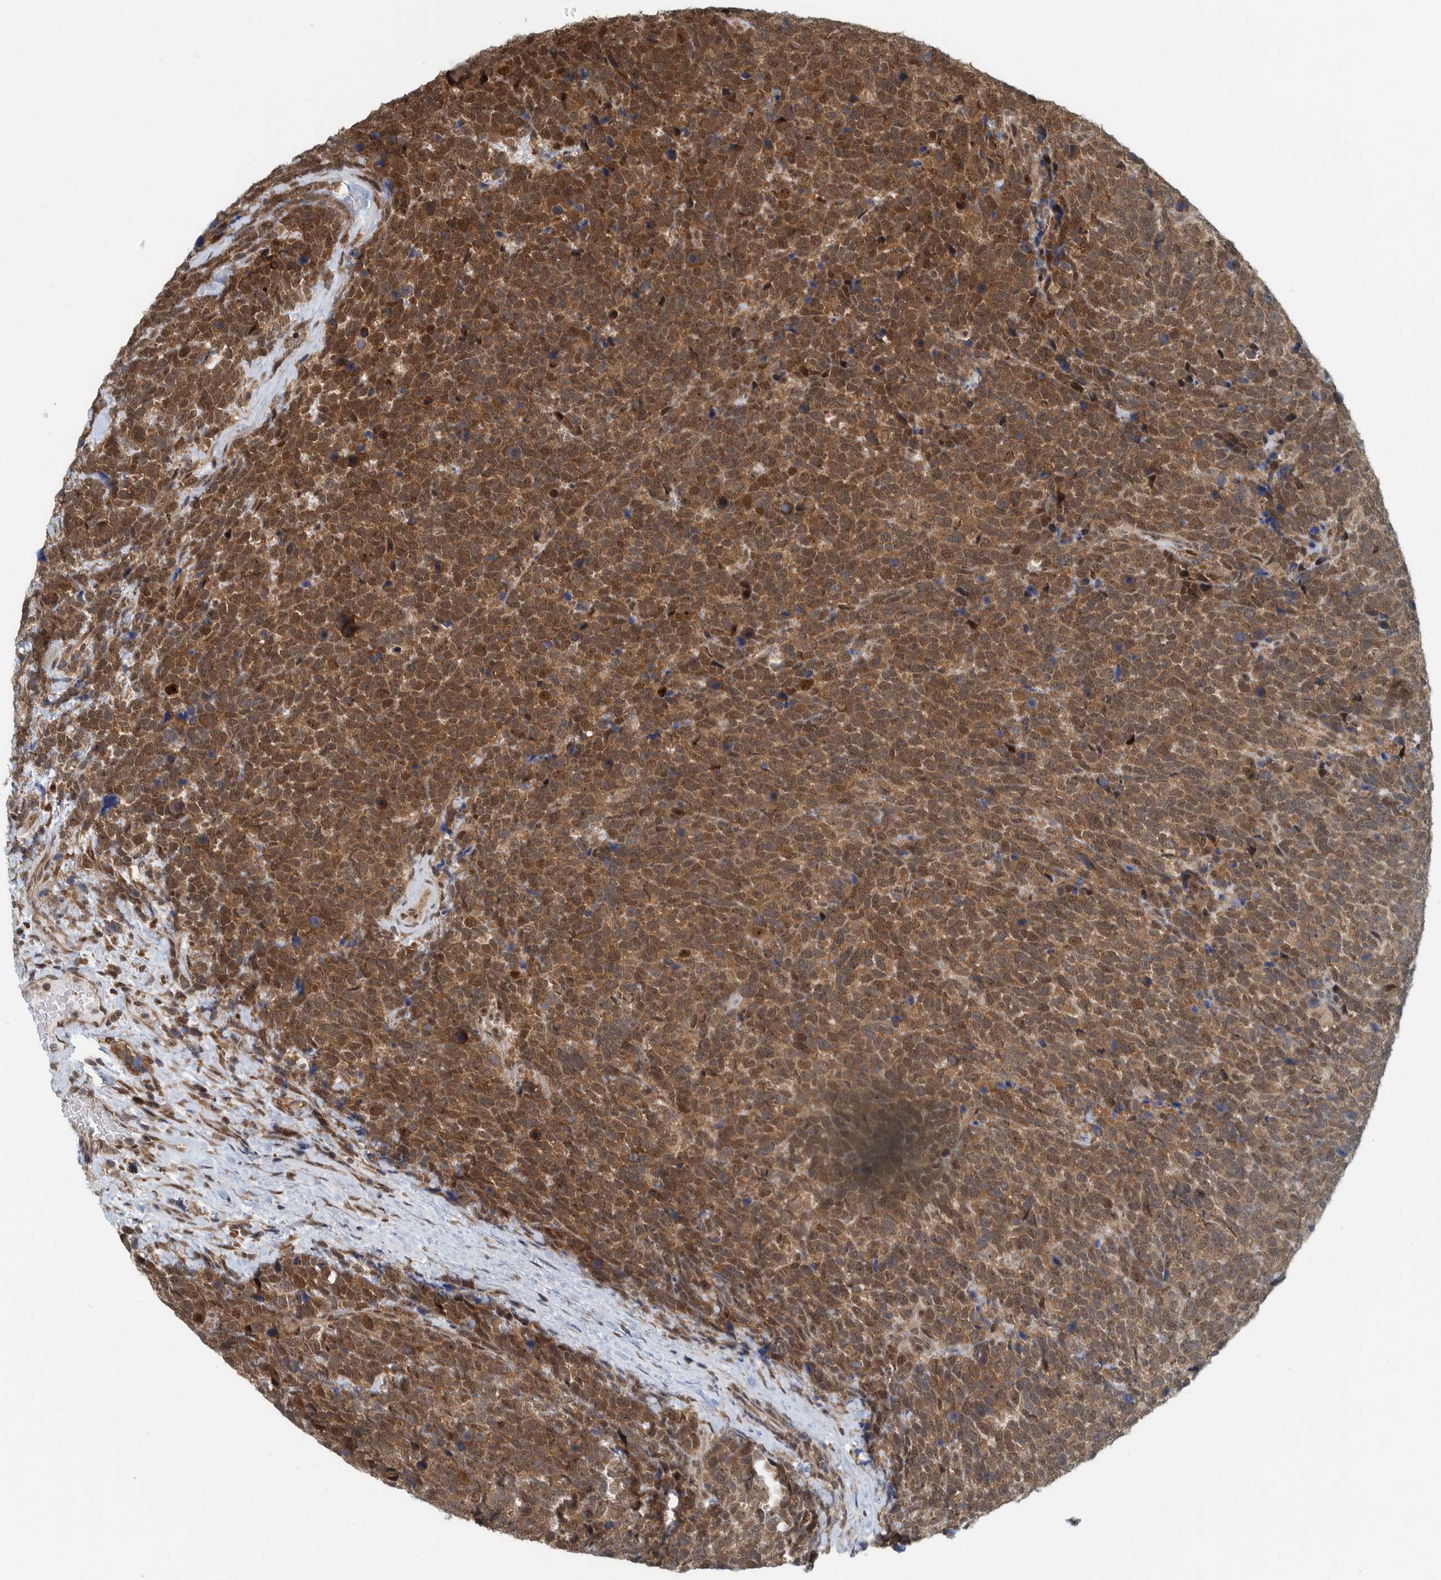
{"staining": {"intensity": "moderate", "quantity": ">75%", "location": "cytoplasmic/membranous,nuclear"}, "tissue": "urothelial cancer", "cell_type": "Tumor cells", "image_type": "cancer", "snomed": [{"axis": "morphology", "description": "Urothelial carcinoma, High grade"}, {"axis": "topography", "description": "Urinary bladder"}], "caption": "Urothelial cancer stained with a protein marker displays moderate staining in tumor cells.", "gene": "COPS3", "patient": {"sex": "female", "age": 82}}